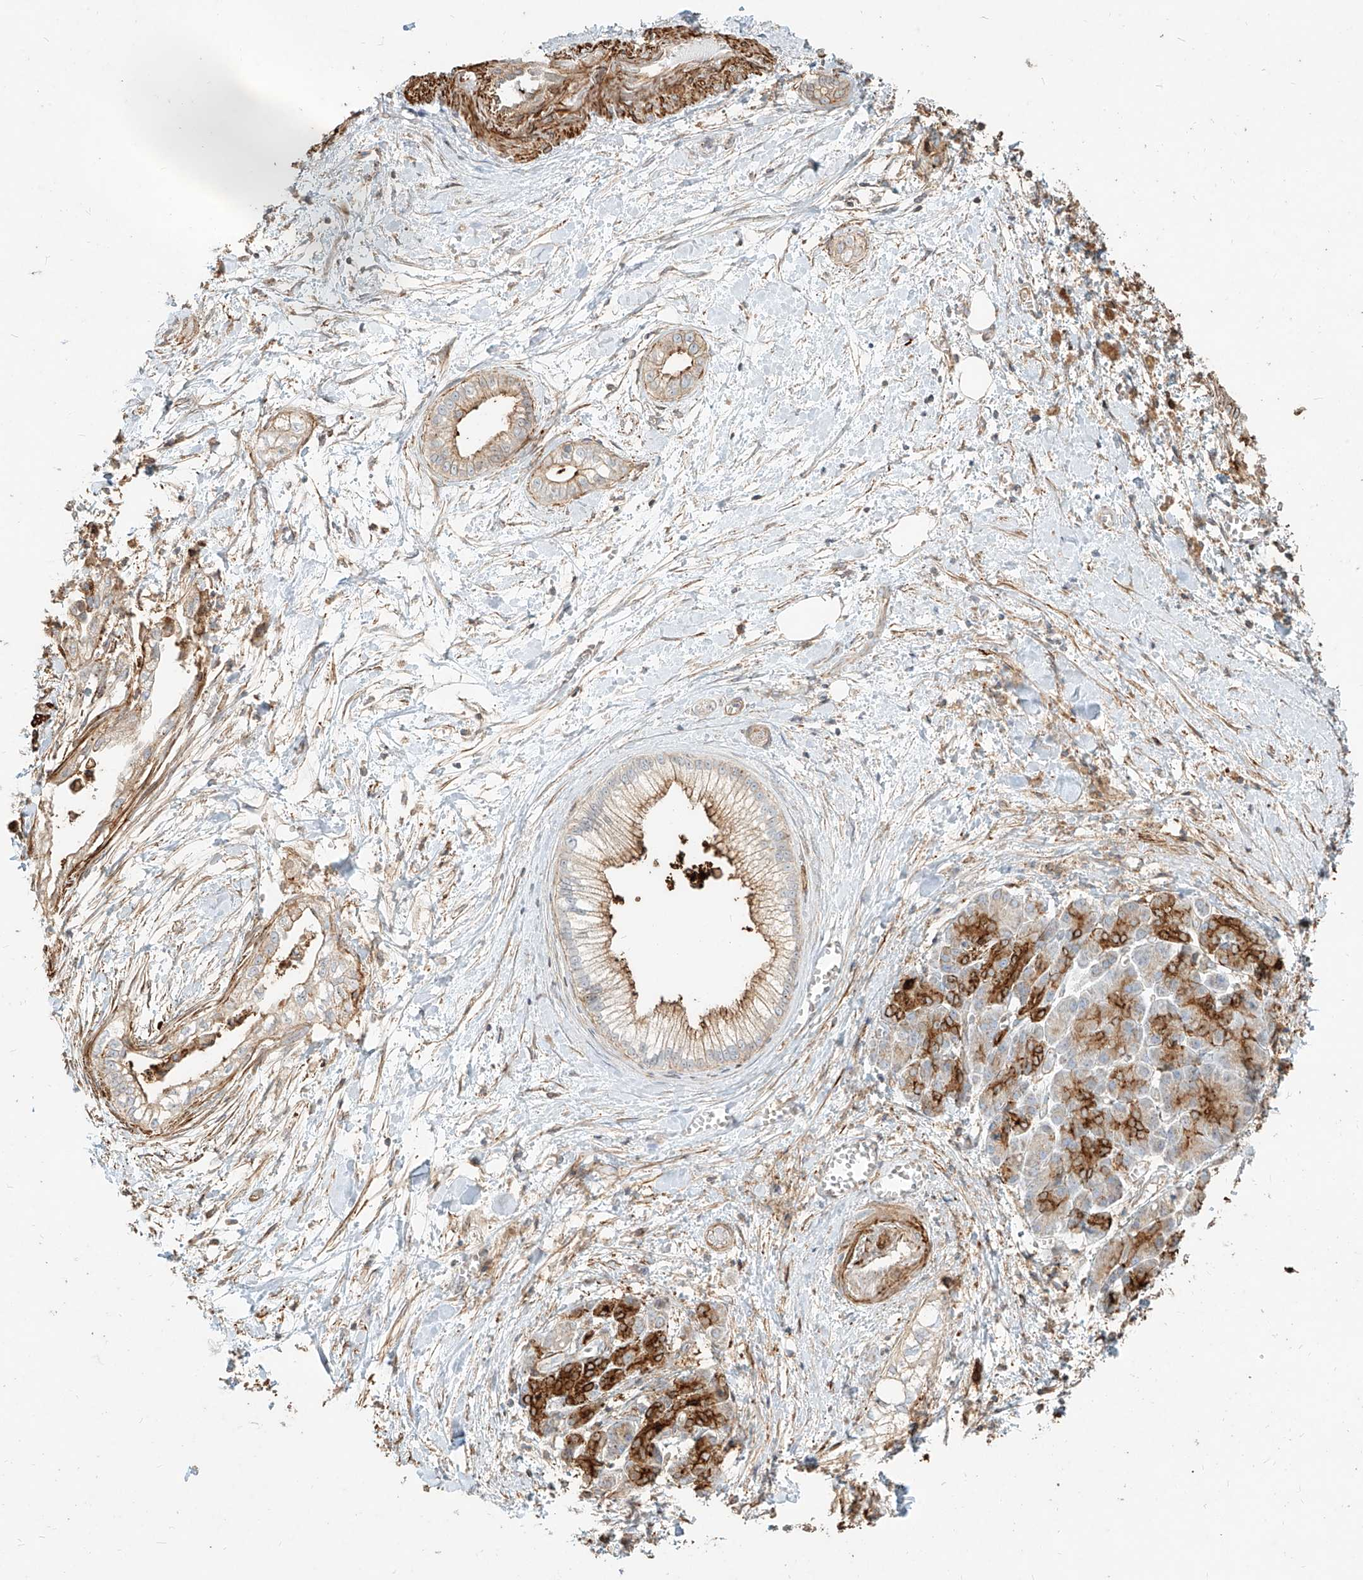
{"staining": {"intensity": "moderate", "quantity": "<25%", "location": "cytoplasmic/membranous"}, "tissue": "pancreatic cancer", "cell_type": "Tumor cells", "image_type": "cancer", "snomed": [{"axis": "morphology", "description": "Adenocarcinoma, NOS"}, {"axis": "topography", "description": "Pancreas"}], "caption": "Immunohistochemistry (IHC) micrograph of pancreatic cancer (adenocarcinoma) stained for a protein (brown), which displays low levels of moderate cytoplasmic/membranous positivity in about <25% of tumor cells.", "gene": "MTX2", "patient": {"sex": "male", "age": 68}}